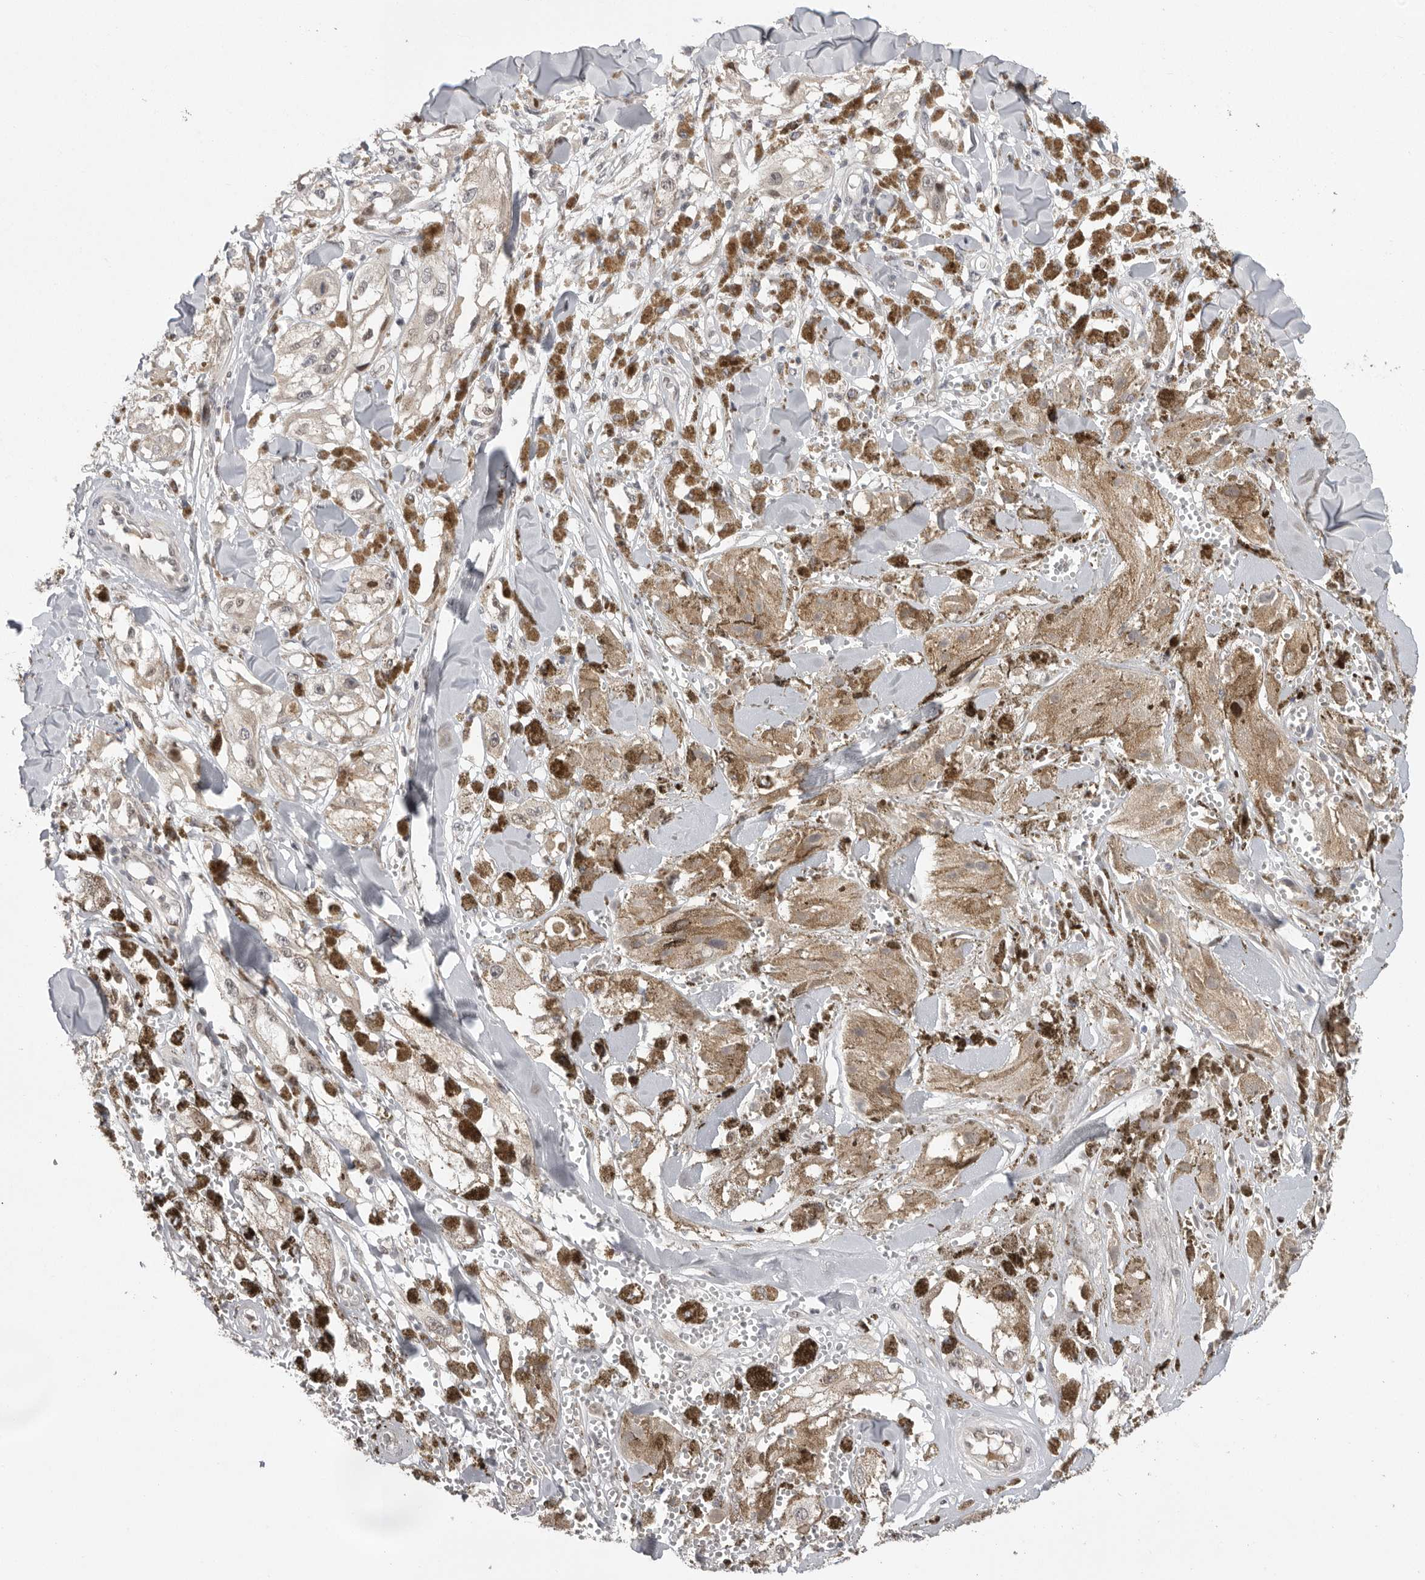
{"staining": {"intensity": "negative", "quantity": "none", "location": "none"}, "tissue": "melanoma", "cell_type": "Tumor cells", "image_type": "cancer", "snomed": [{"axis": "morphology", "description": "Malignant melanoma, NOS"}, {"axis": "topography", "description": "Skin"}], "caption": "High magnification brightfield microscopy of melanoma stained with DAB (brown) and counterstained with hematoxylin (blue): tumor cells show no significant staining.", "gene": "POU5F1", "patient": {"sex": "male", "age": 88}}